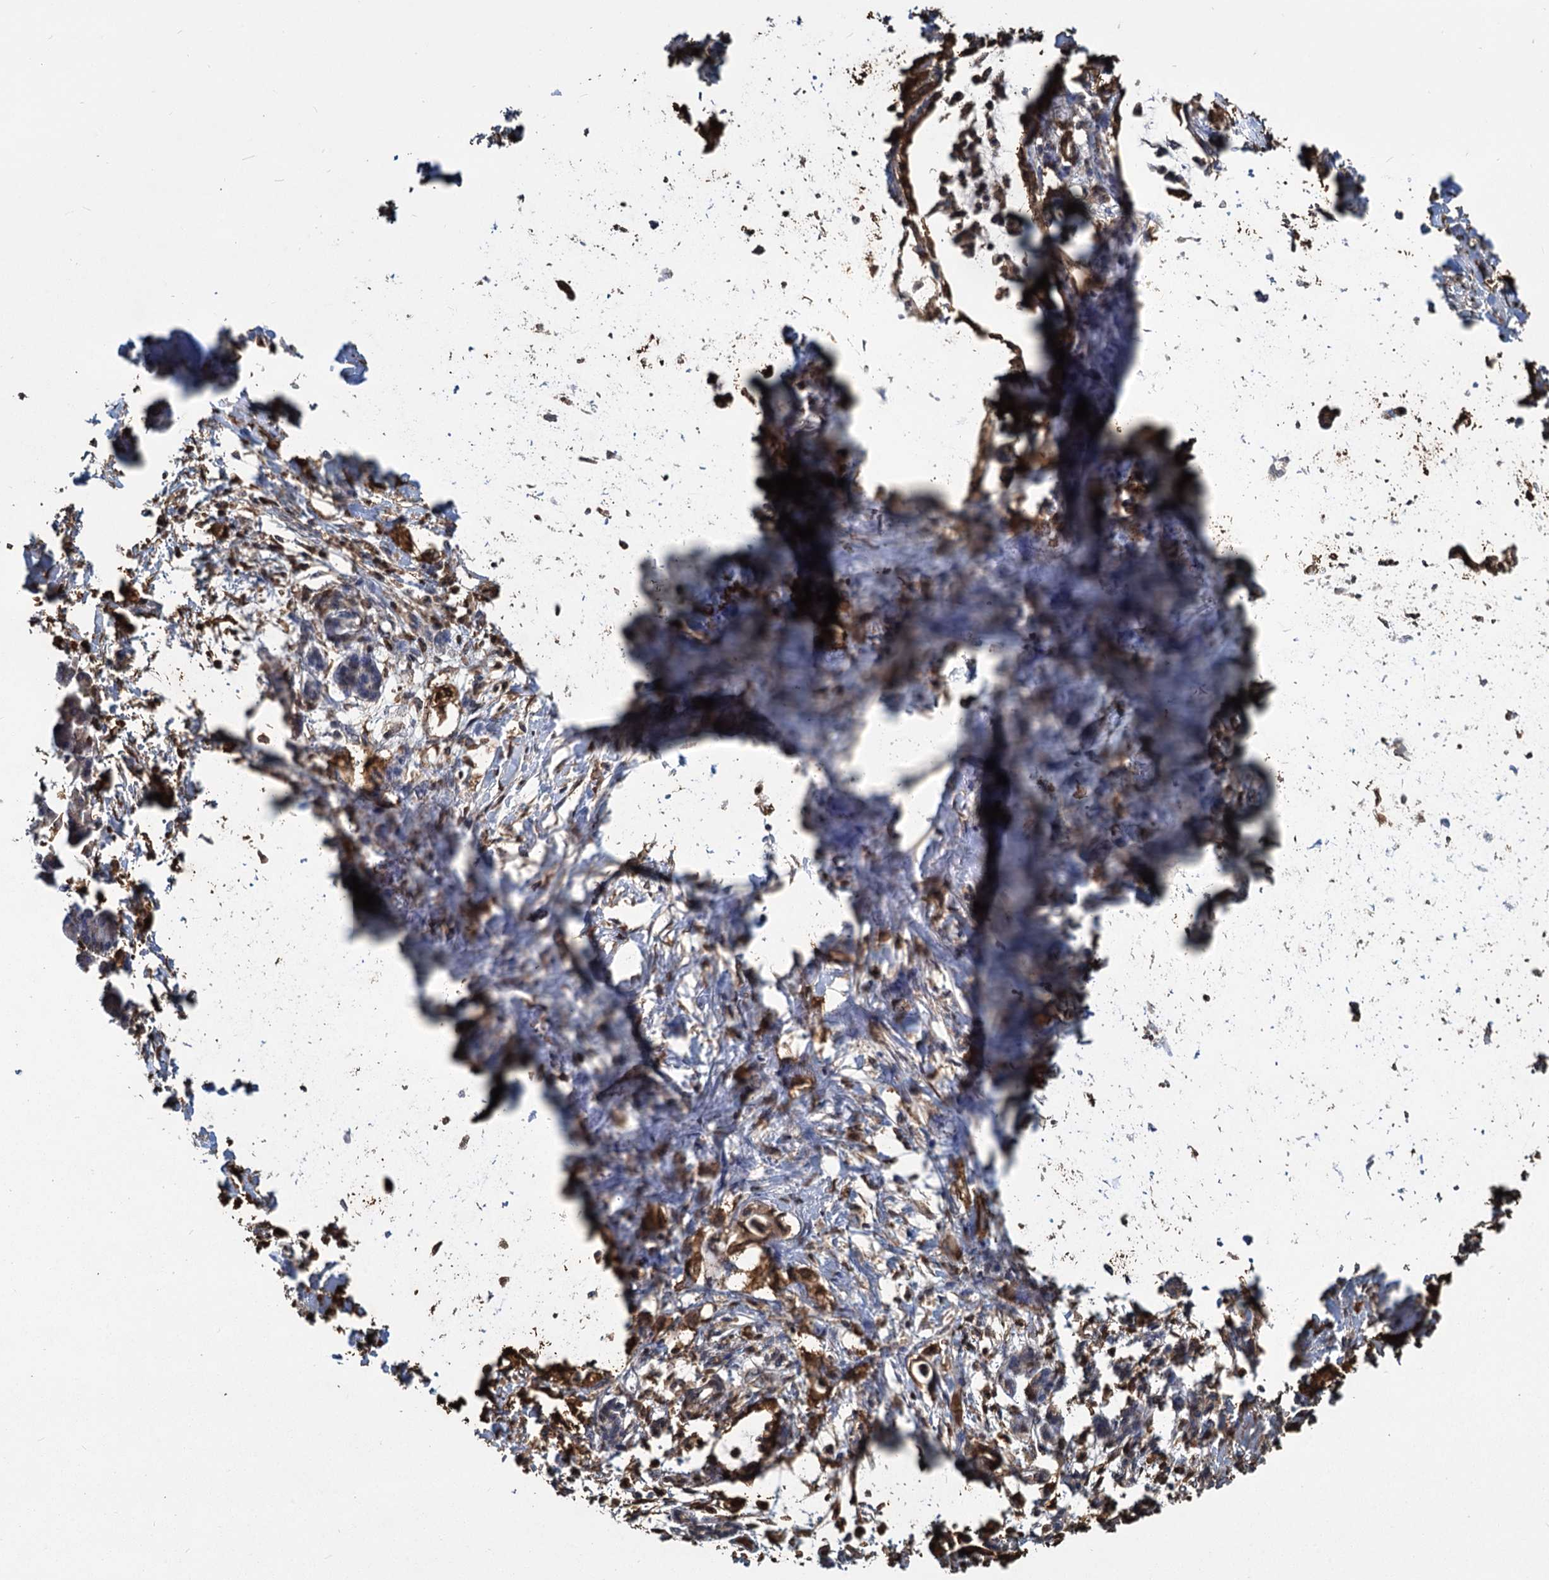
{"staining": {"intensity": "weak", "quantity": ">75%", "location": "cytoplasmic/membranous,nuclear"}, "tissue": "pancreatic cancer", "cell_type": "Tumor cells", "image_type": "cancer", "snomed": [{"axis": "morphology", "description": "Adenocarcinoma, NOS"}, {"axis": "topography", "description": "Pancreas"}], "caption": "Immunohistochemical staining of pancreatic cancer shows weak cytoplasmic/membranous and nuclear protein positivity in about >75% of tumor cells.", "gene": "S100A6", "patient": {"sex": "female", "age": 55}}